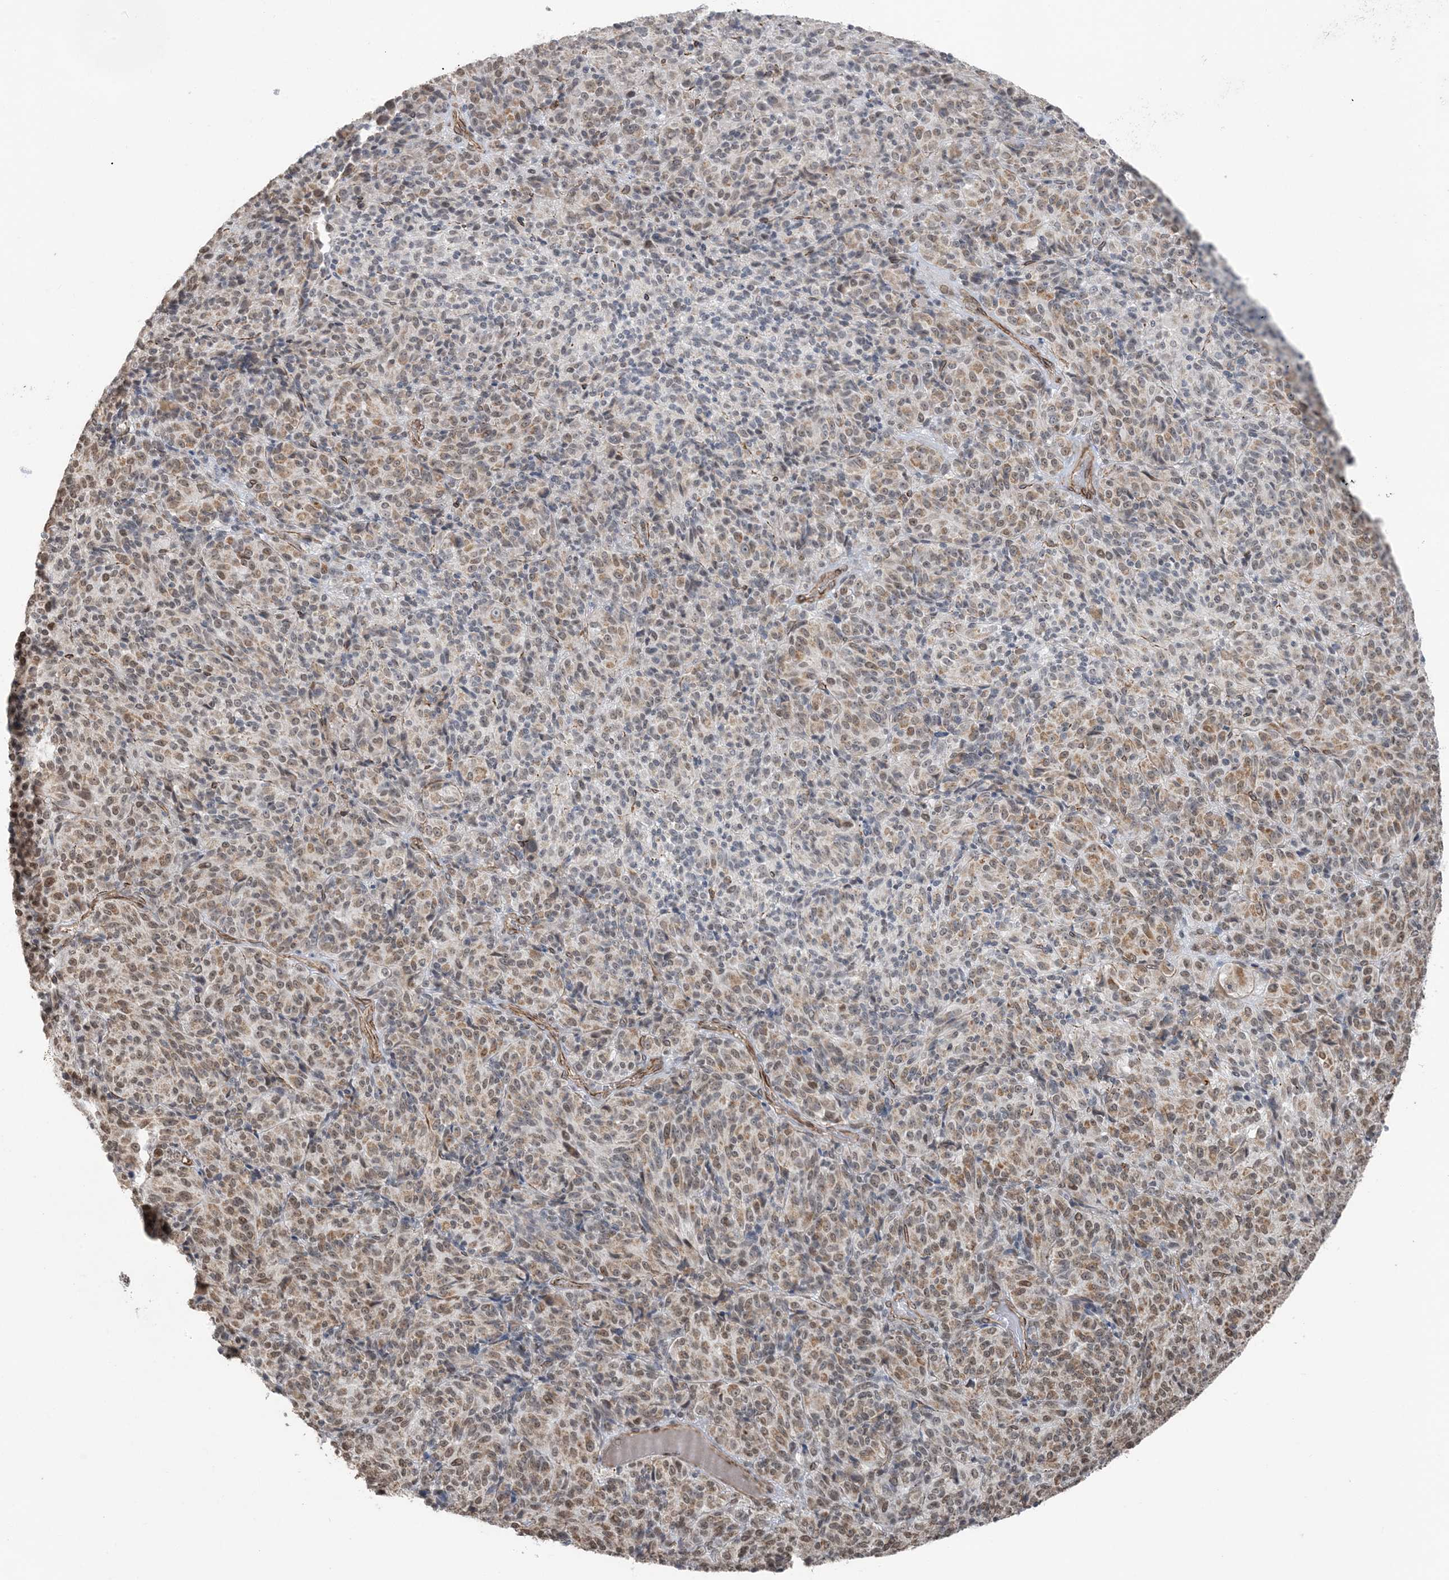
{"staining": {"intensity": "weak", "quantity": "25%-75%", "location": "cytoplasmic/membranous"}, "tissue": "melanoma", "cell_type": "Tumor cells", "image_type": "cancer", "snomed": [{"axis": "morphology", "description": "Malignant melanoma, Metastatic site"}, {"axis": "topography", "description": "Brain"}], "caption": "Melanoma stained for a protein (brown) reveals weak cytoplasmic/membranous positive expression in approximately 25%-75% of tumor cells.", "gene": "CHCHD4", "patient": {"sex": "female", "age": 56}}